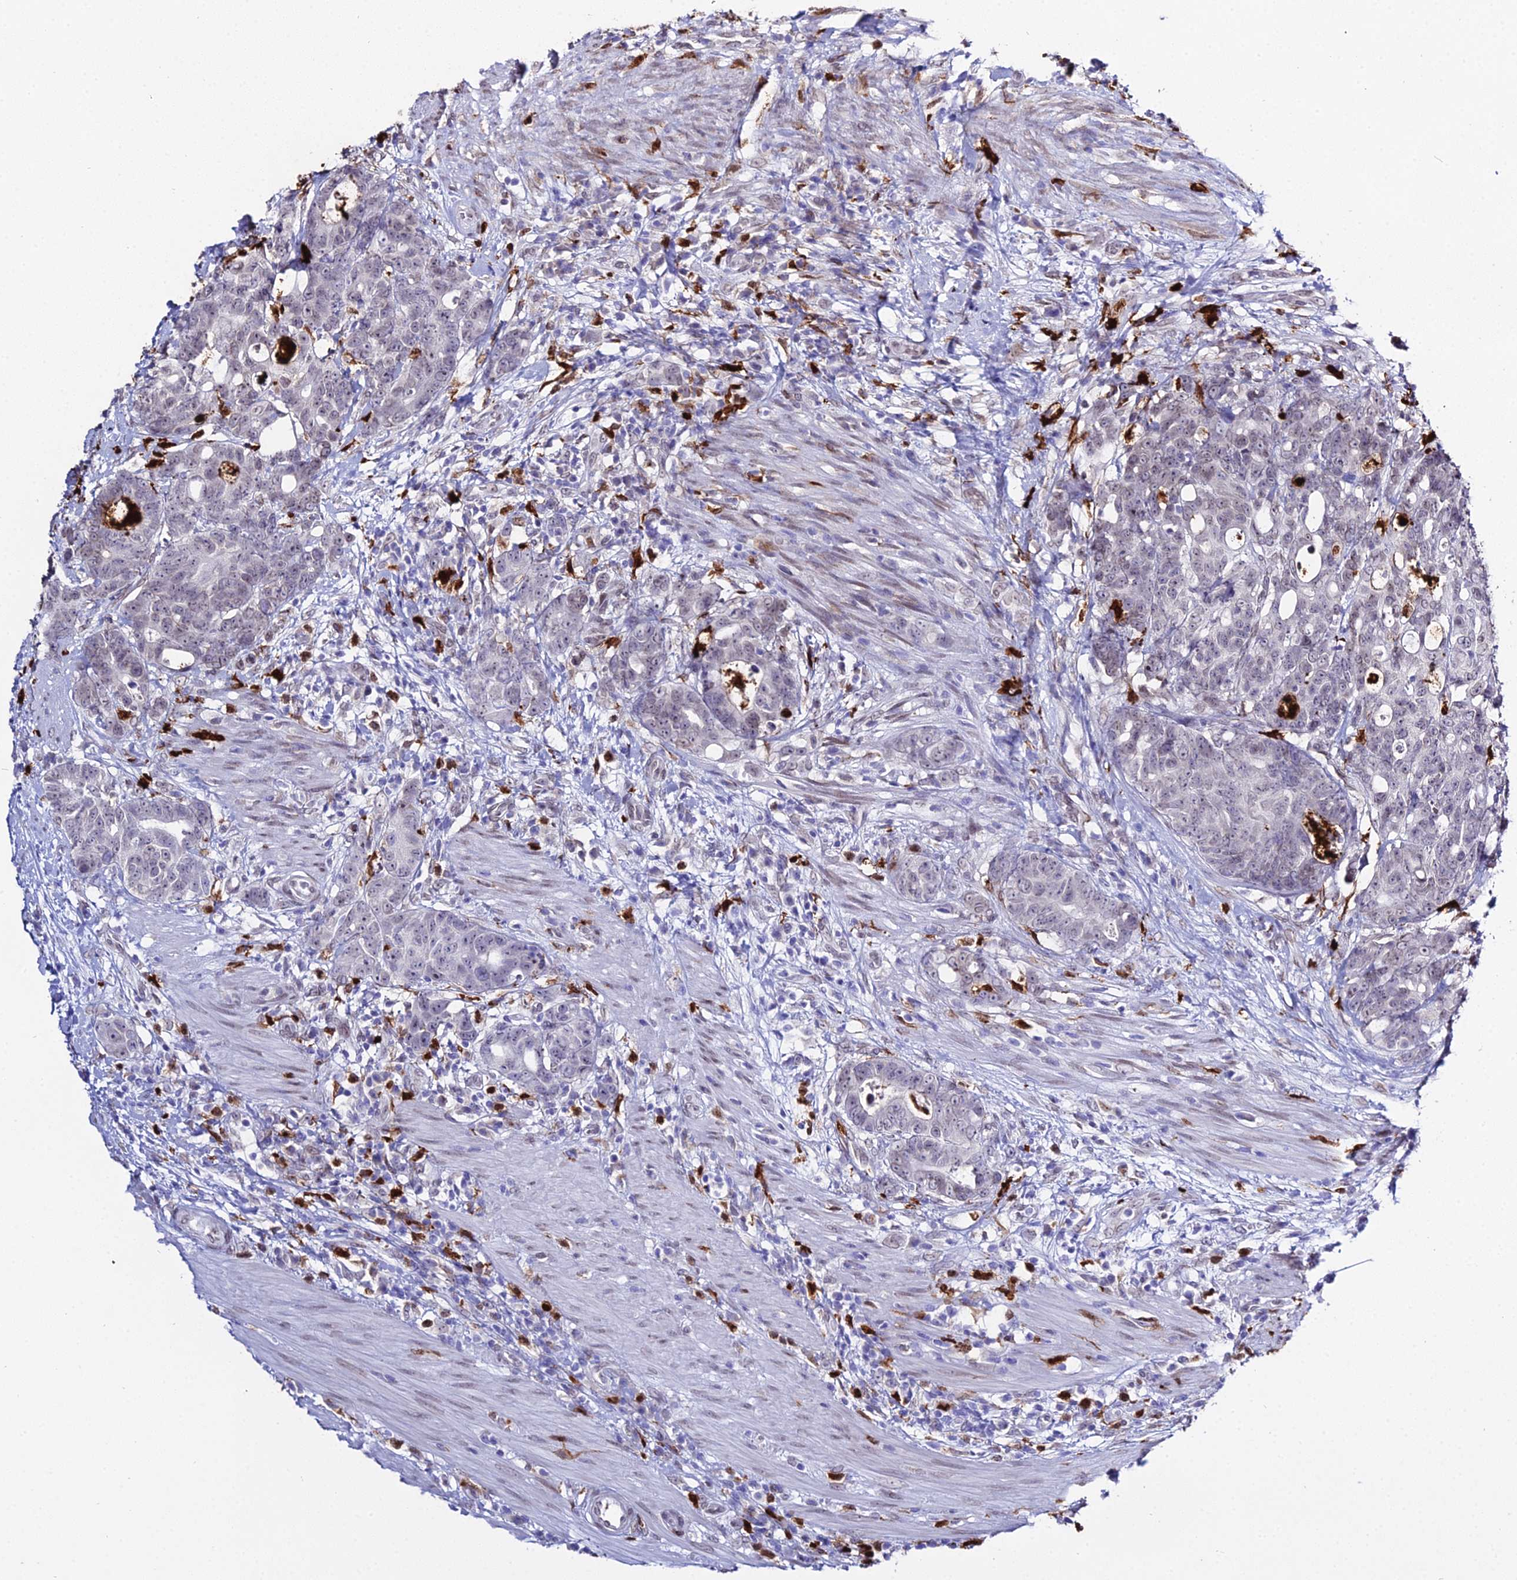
{"staining": {"intensity": "weak", "quantity": "25%-75%", "location": "nuclear"}, "tissue": "colorectal cancer", "cell_type": "Tumor cells", "image_type": "cancer", "snomed": [{"axis": "morphology", "description": "Adenocarcinoma, NOS"}, {"axis": "topography", "description": "Colon"}], "caption": "An immunohistochemistry (IHC) photomicrograph of neoplastic tissue is shown. Protein staining in brown shows weak nuclear positivity in colorectal cancer (adenocarcinoma) within tumor cells.", "gene": "MCM10", "patient": {"sex": "female", "age": 82}}